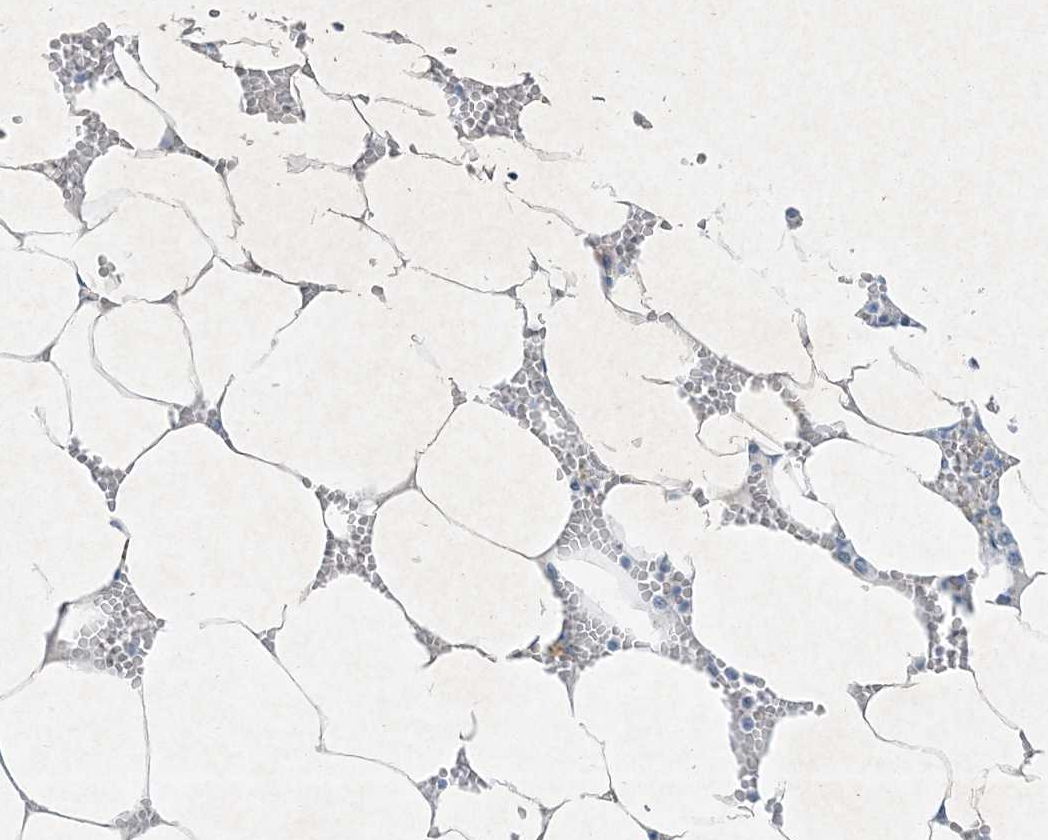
{"staining": {"intensity": "negative", "quantity": "none", "location": "none"}, "tissue": "bone marrow", "cell_type": "Hematopoietic cells", "image_type": "normal", "snomed": [{"axis": "morphology", "description": "Normal tissue, NOS"}, {"axis": "topography", "description": "Bone marrow"}], "caption": "Bone marrow was stained to show a protein in brown. There is no significant staining in hematopoietic cells. Brightfield microscopy of immunohistochemistry (IHC) stained with DAB (3,3'-diaminobenzidine) (brown) and hematoxylin (blue), captured at high magnification.", "gene": "PGM5", "patient": {"sex": "male", "age": 70}}